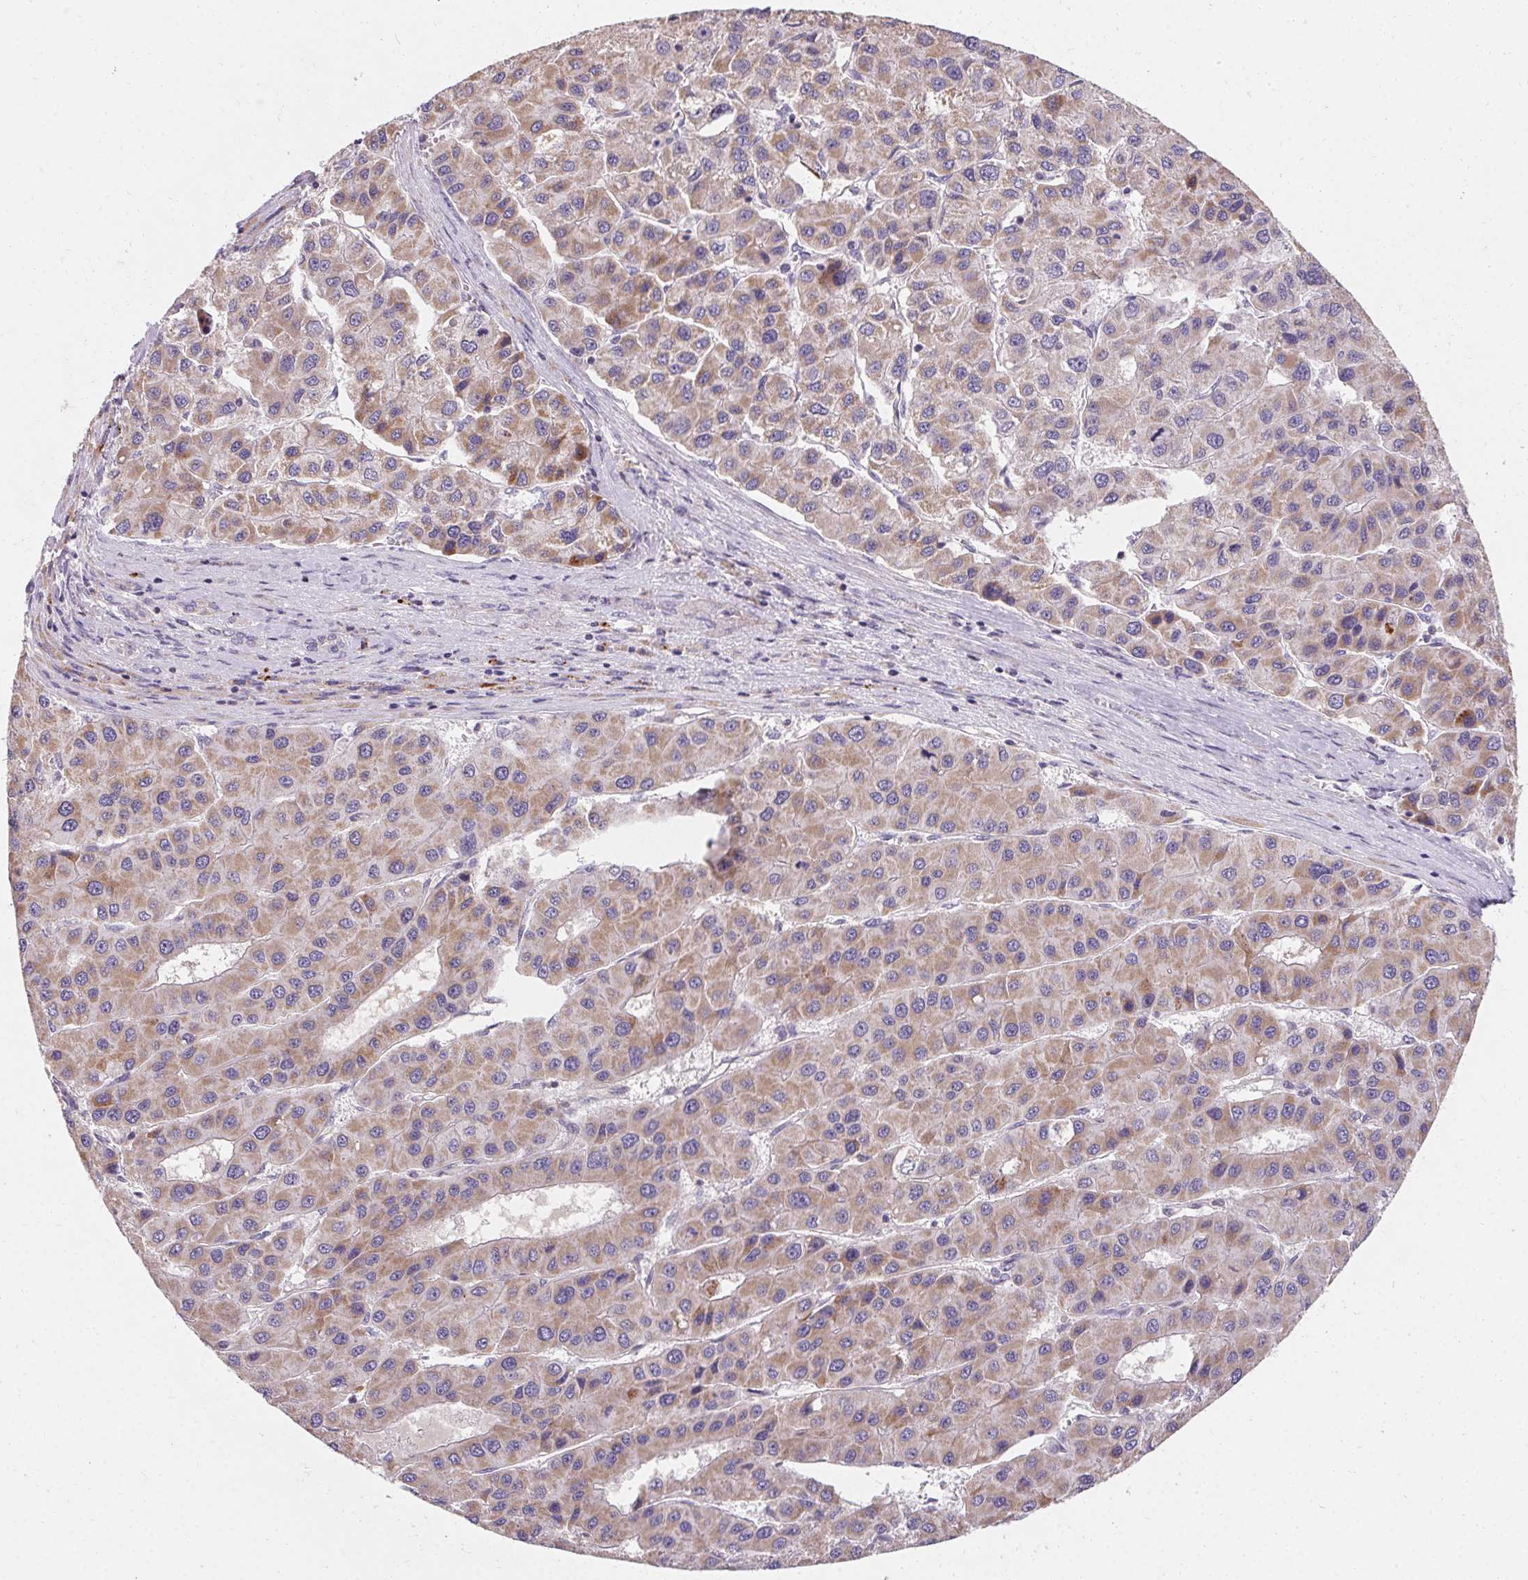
{"staining": {"intensity": "moderate", "quantity": ">75%", "location": "cytoplasmic/membranous"}, "tissue": "liver cancer", "cell_type": "Tumor cells", "image_type": "cancer", "snomed": [{"axis": "morphology", "description": "Carcinoma, Hepatocellular, NOS"}, {"axis": "topography", "description": "Liver"}], "caption": "This photomicrograph shows immunohistochemistry (IHC) staining of human liver cancer (hepatocellular carcinoma), with medium moderate cytoplasmic/membranous staining in approximately >75% of tumor cells.", "gene": "TRIP13", "patient": {"sex": "male", "age": 73}}